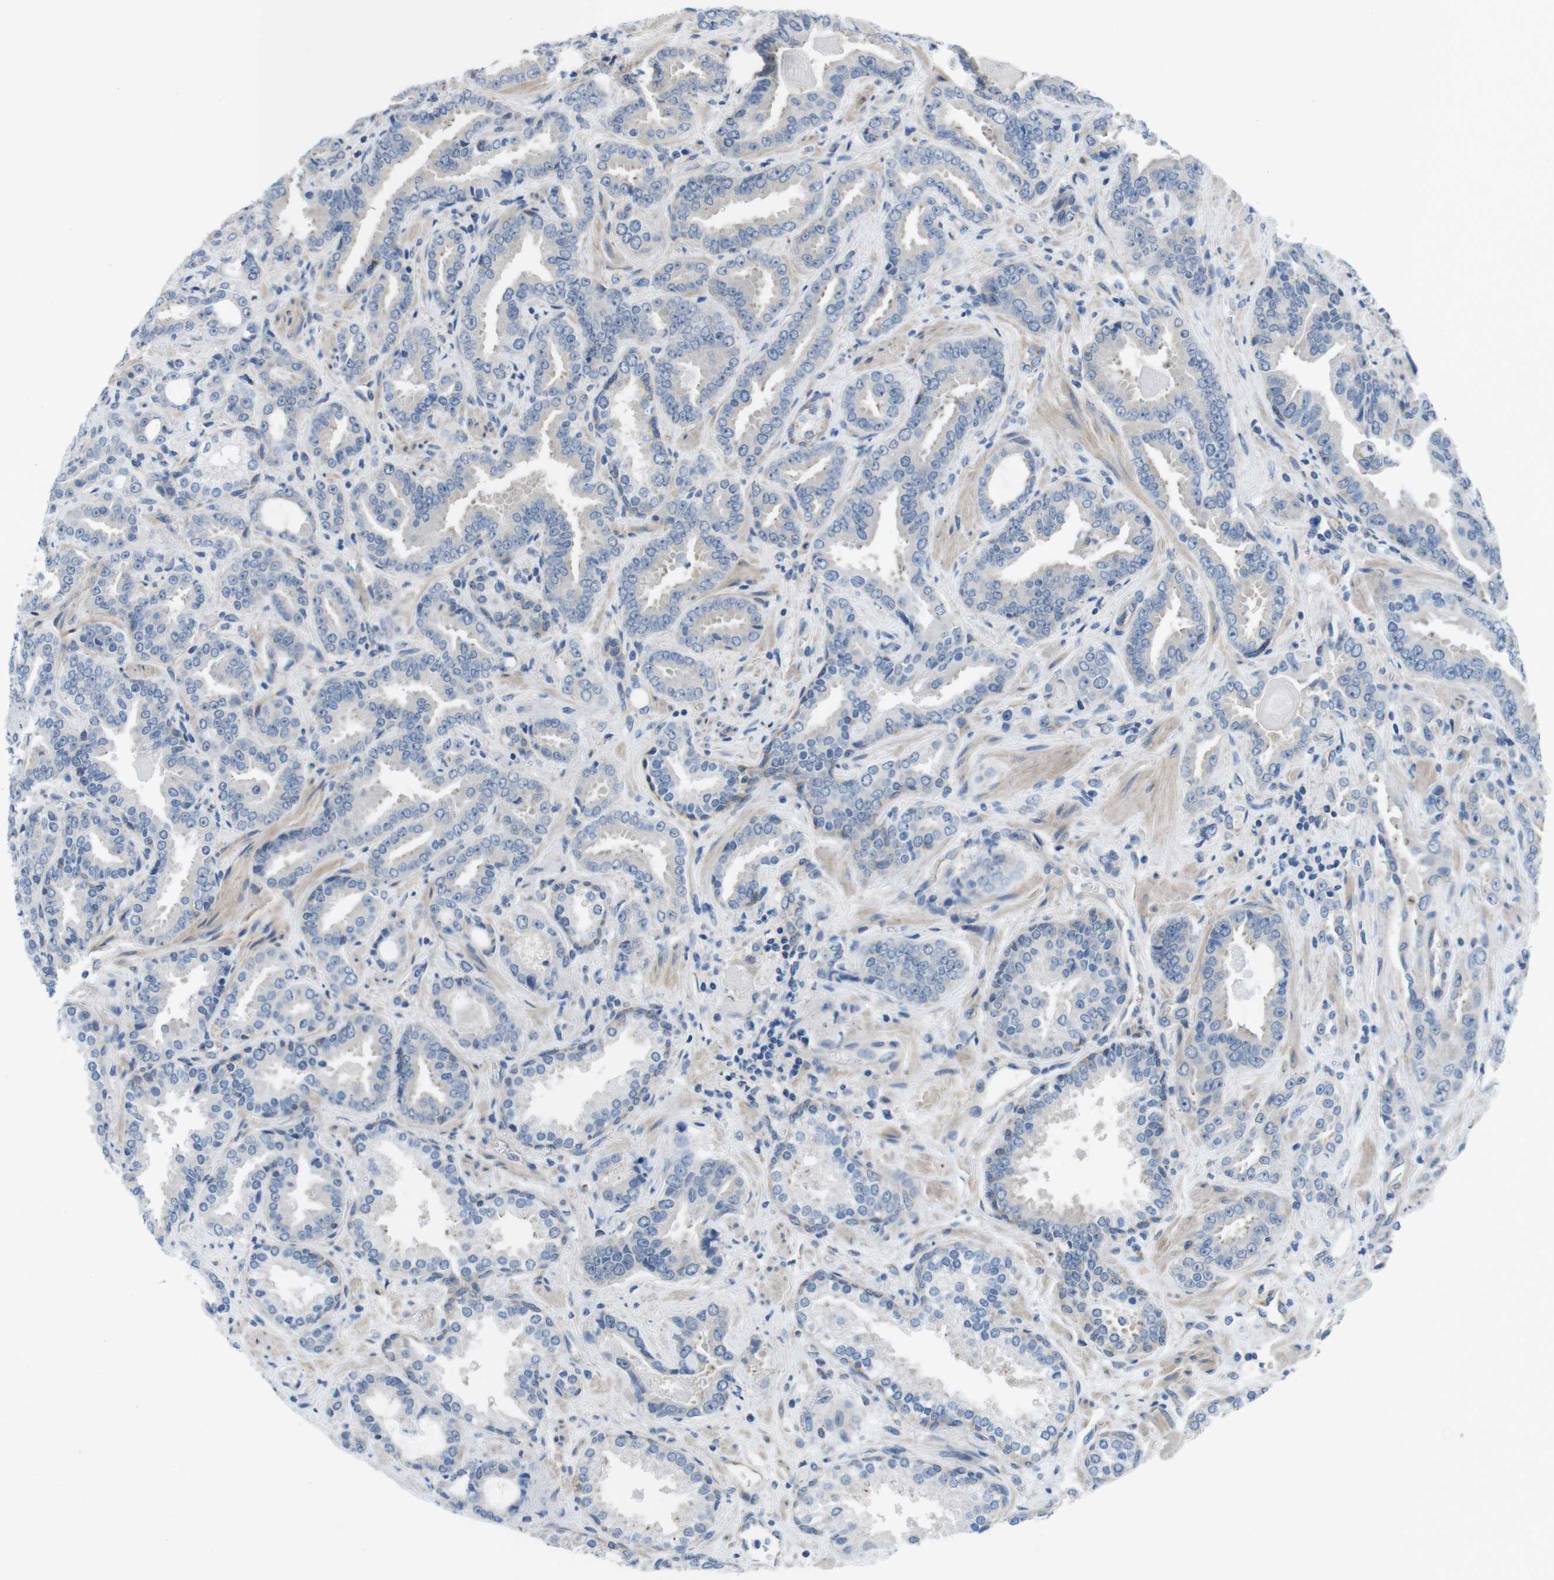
{"staining": {"intensity": "negative", "quantity": "none", "location": "none"}, "tissue": "prostate cancer", "cell_type": "Tumor cells", "image_type": "cancer", "snomed": [{"axis": "morphology", "description": "Adenocarcinoma, Low grade"}, {"axis": "topography", "description": "Prostate"}], "caption": "Image shows no protein expression in tumor cells of prostate cancer tissue.", "gene": "CDH8", "patient": {"sex": "male", "age": 60}}